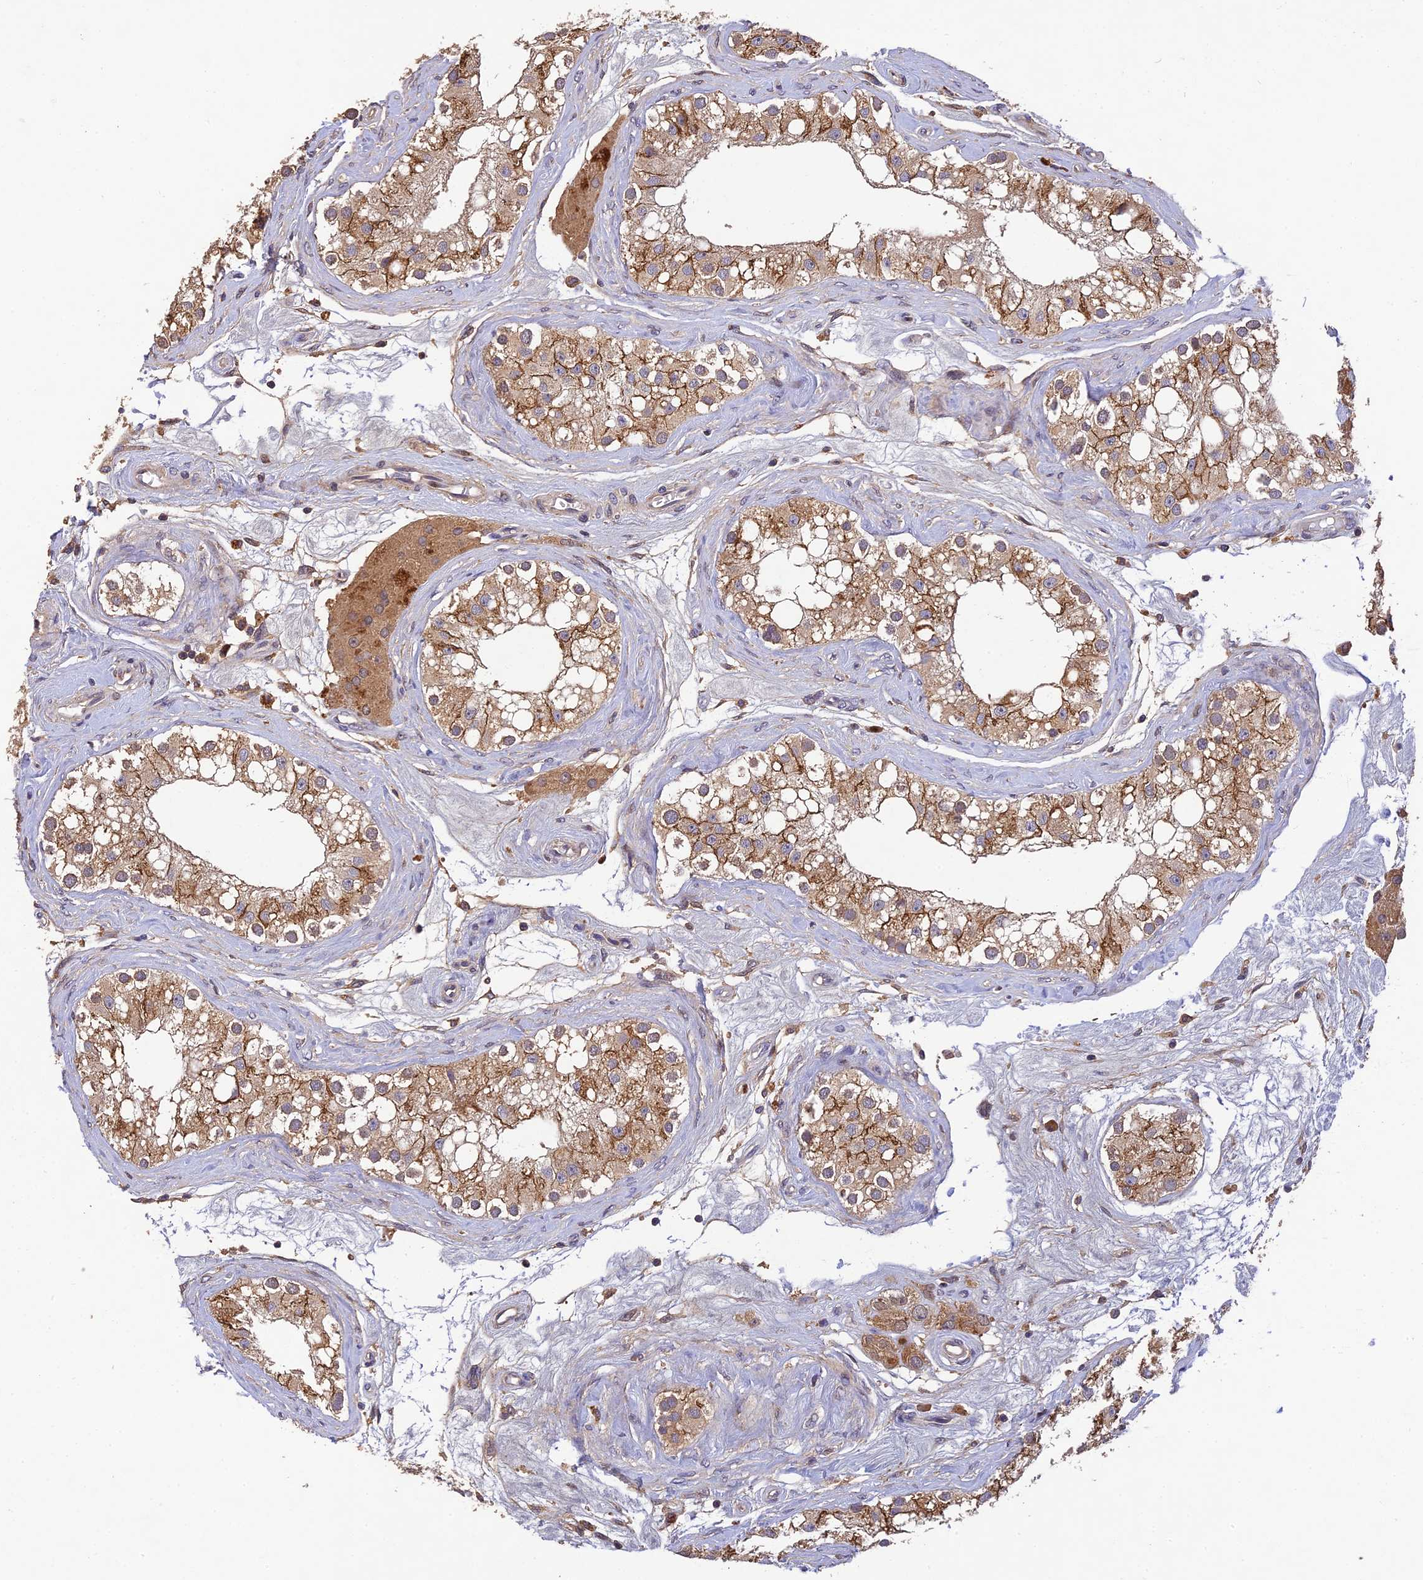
{"staining": {"intensity": "moderate", "quantity": ">75%", "location": "cytoplasmic/membranous"}, "tissue": "testis", "cell_type": "Cells in seminiferous ducts", "image_type": "normal", "snomed": [{"axis": "morphology", "description": "Normal tissue, NOS"}, {"axis": "topography", "description": "Testis"}], "caption": "This photomicrograph displays immunohistochemistry (IHC) staining of benign testis, with medium moderate cytoplasmic/membranous expression in approximately >75% of cells in seminiferous ducts.", "gene": "DENND5B", "patient": {"sex": "male", "age": 84}}